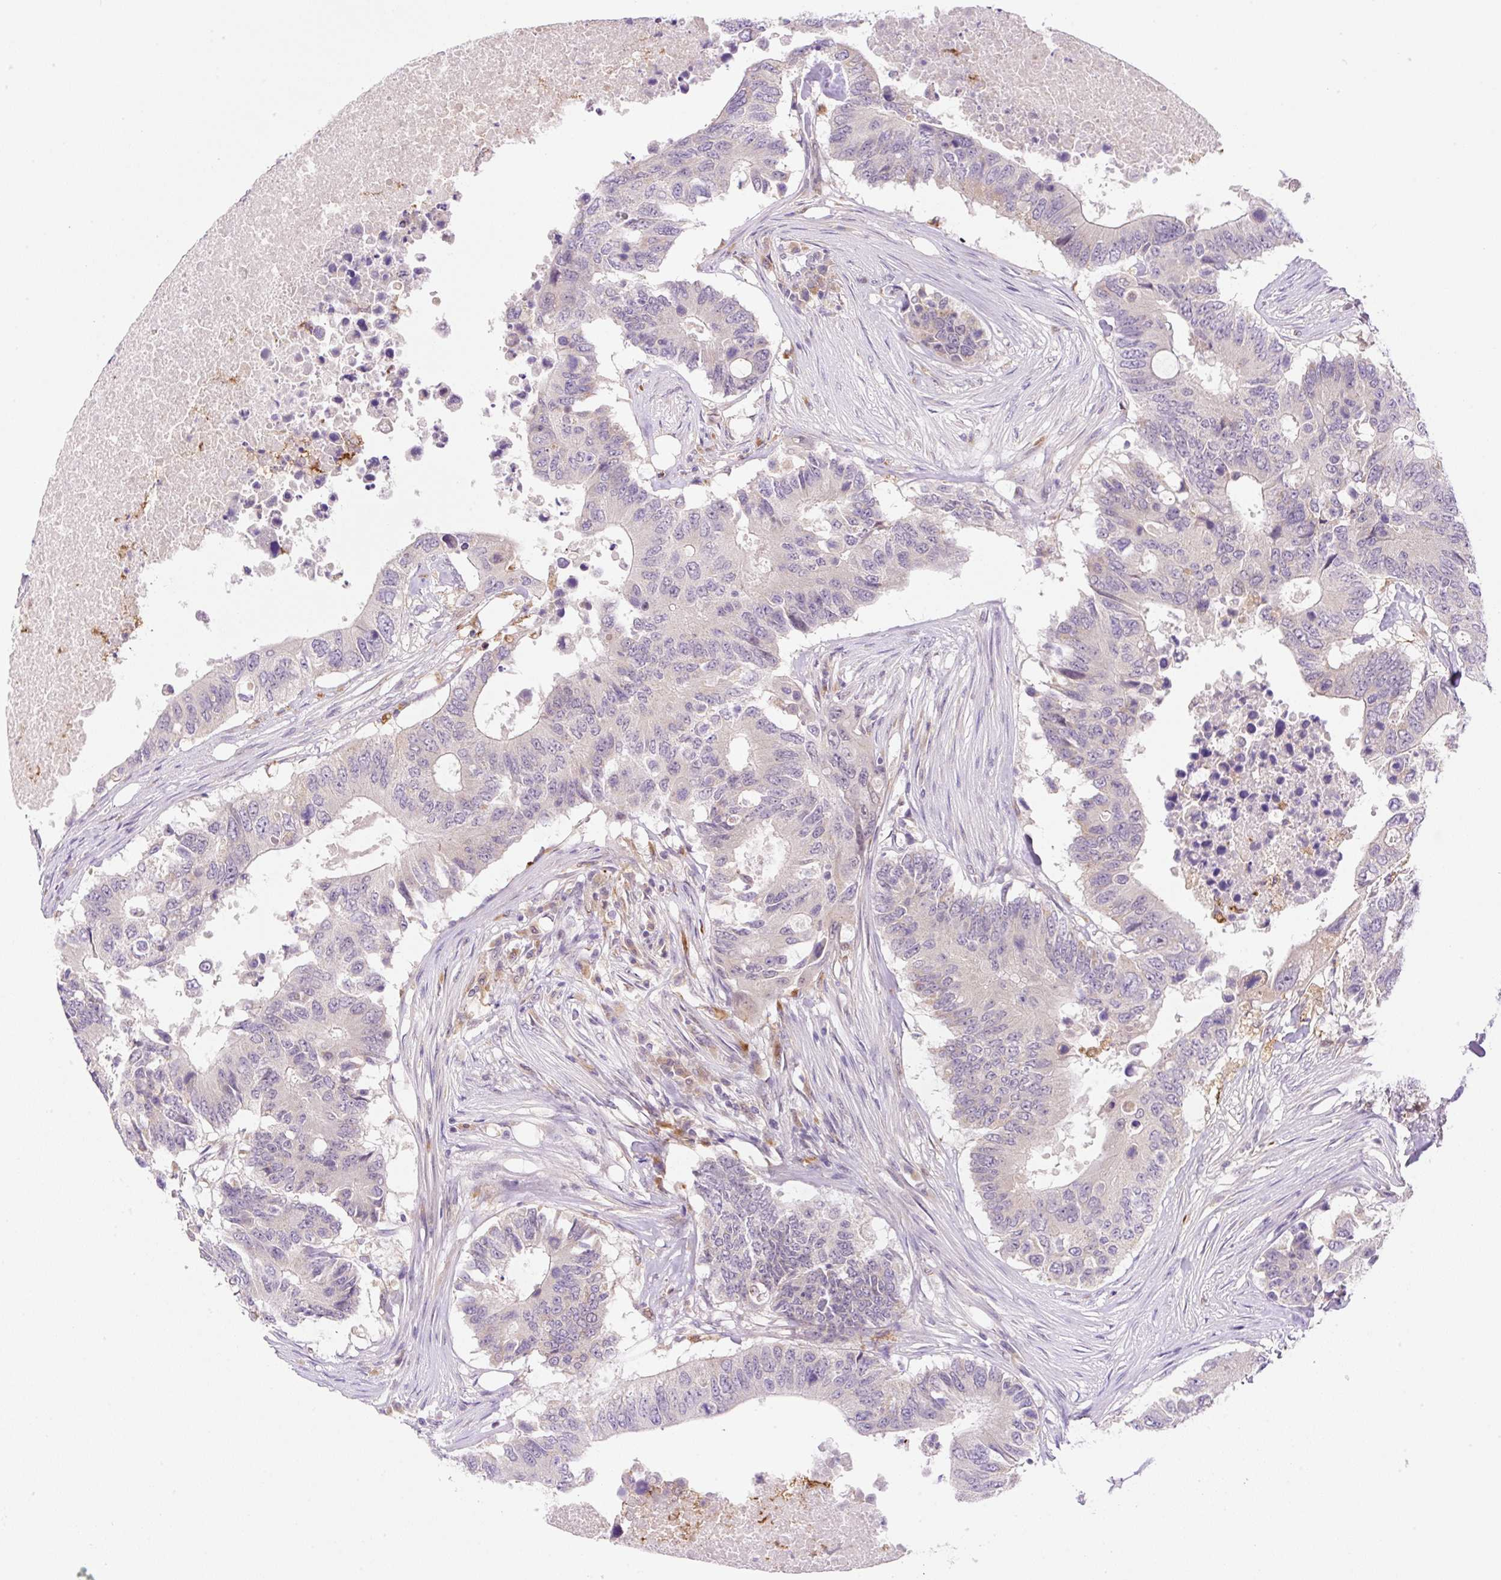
{"staining": {"intensity": "negative", "quantity": "none", "location": "none"}, "tissue": "colorectal cancer", "cell_type": "Tumor cells", "image_type": "cancer", "snomed": [{"axis": "morphology", "description": "Adenocarcinoma, NOS"}, {"axis": "topography", "description": "Colon"}], "caption": "Immunohistochemical staining of adenocarcinoma (colorectal) exhibits no significant positivity in tumor cells. (DAB (3,3'-diaminobenzidine) immunohistochemistry with hematoxylin counter stain).", "gene": "CEBPZOS", "patient": {"sex": "male", "age": 71}}